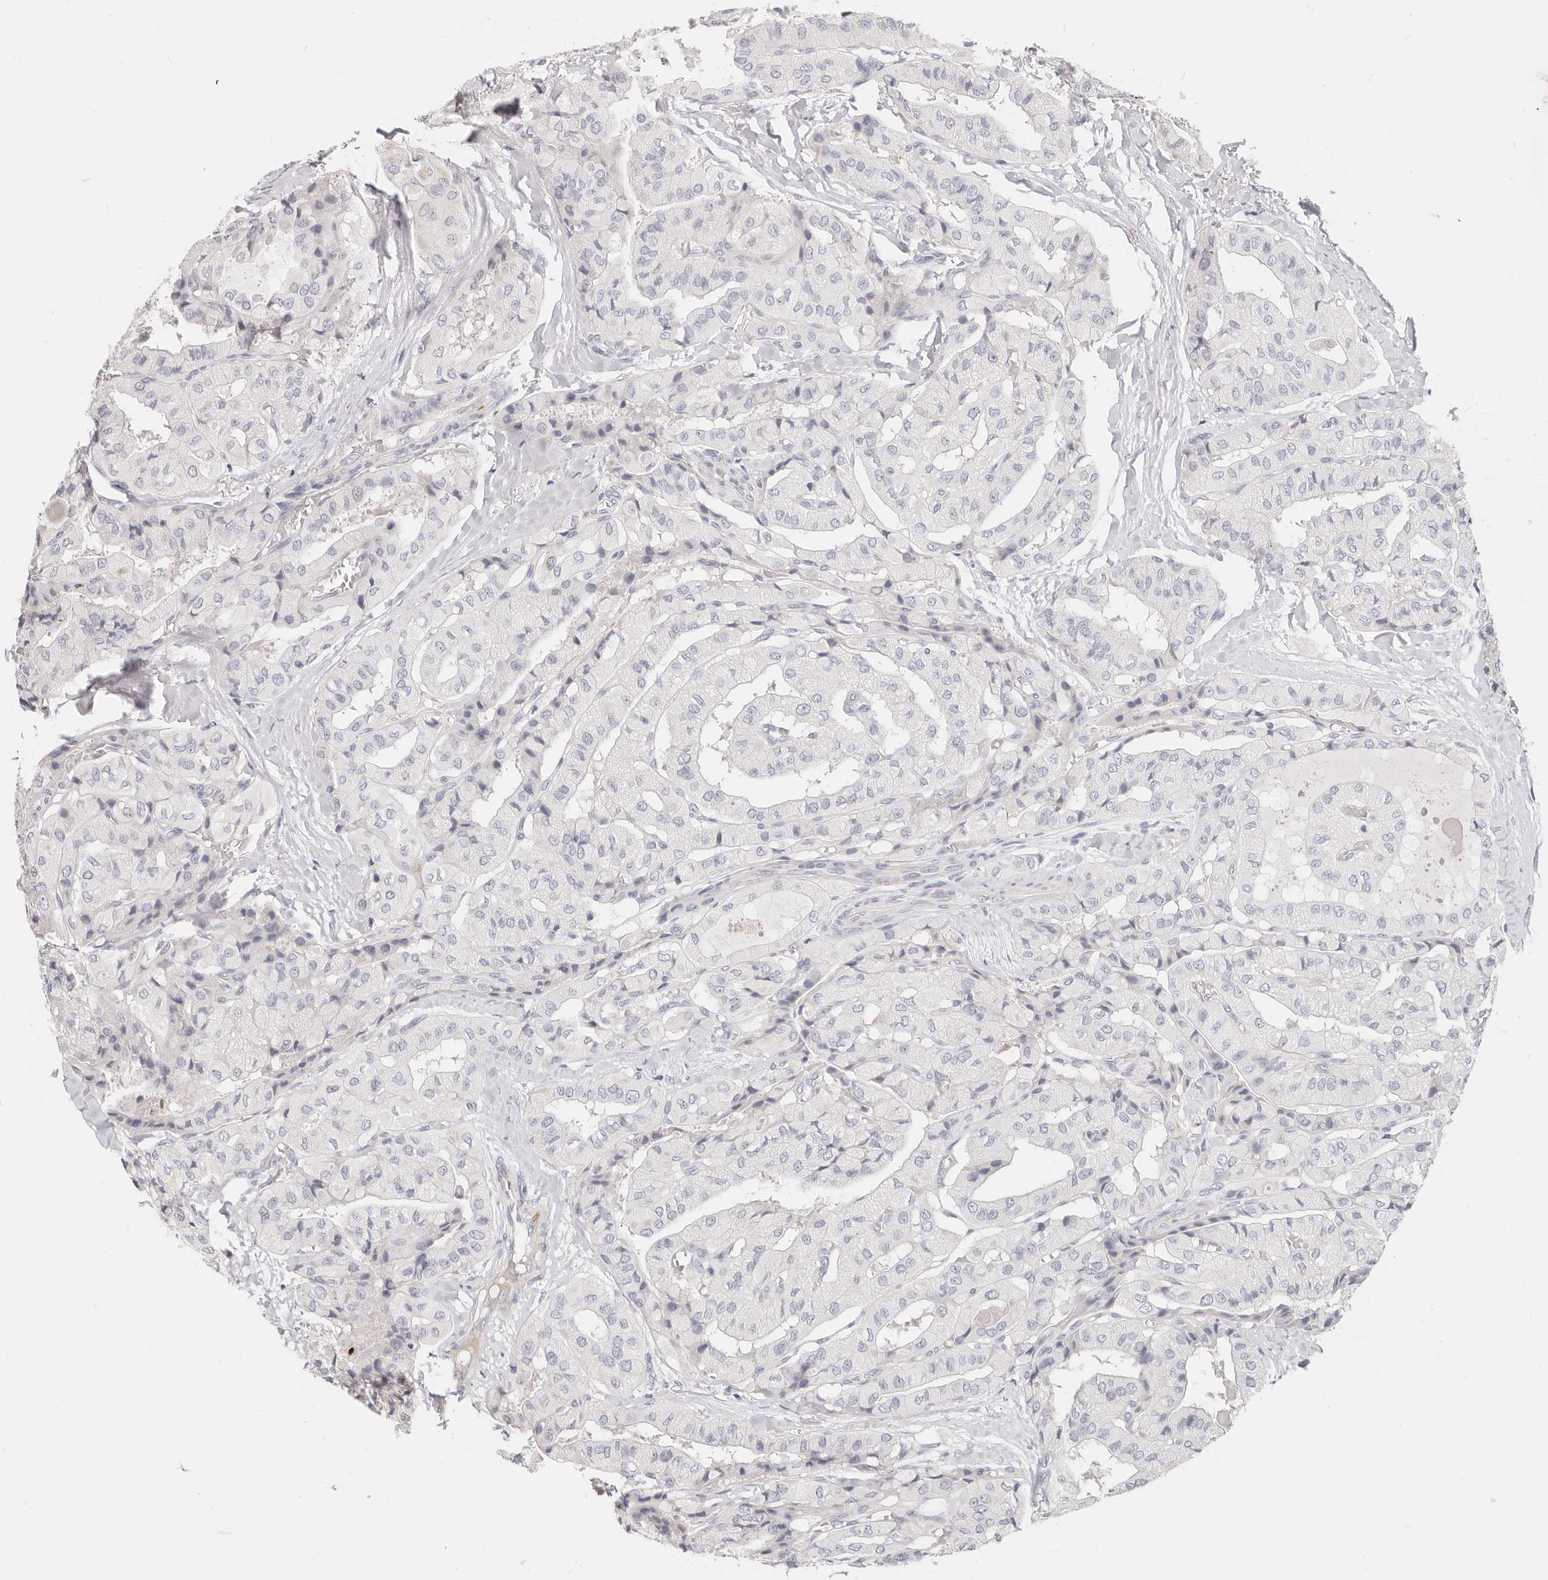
{"staining": {"intensity": "negative", "quantity": "none", "location": "none"}, "tissue": "thyroid cancer", "cell_type": "Tumor cells", "image_type": "cancer", "snomed": [{"axis": "morphology", "description": "Papillary adenocarcinoma, NOS"}, {"axis": "topography", "description": "Thyroid gland"}], "caption": "Papillary adenocarcinoma (thyroid) was stained to show a protein in brown. There is no significant positivity in tumor cells. (Stains: DAB IHC with hematoxylin counter stain, Microscopy: brightfield microscopy at high magnification).", "gene": "ZRANB1", "patient": {"sex": "female", "age": 59}}